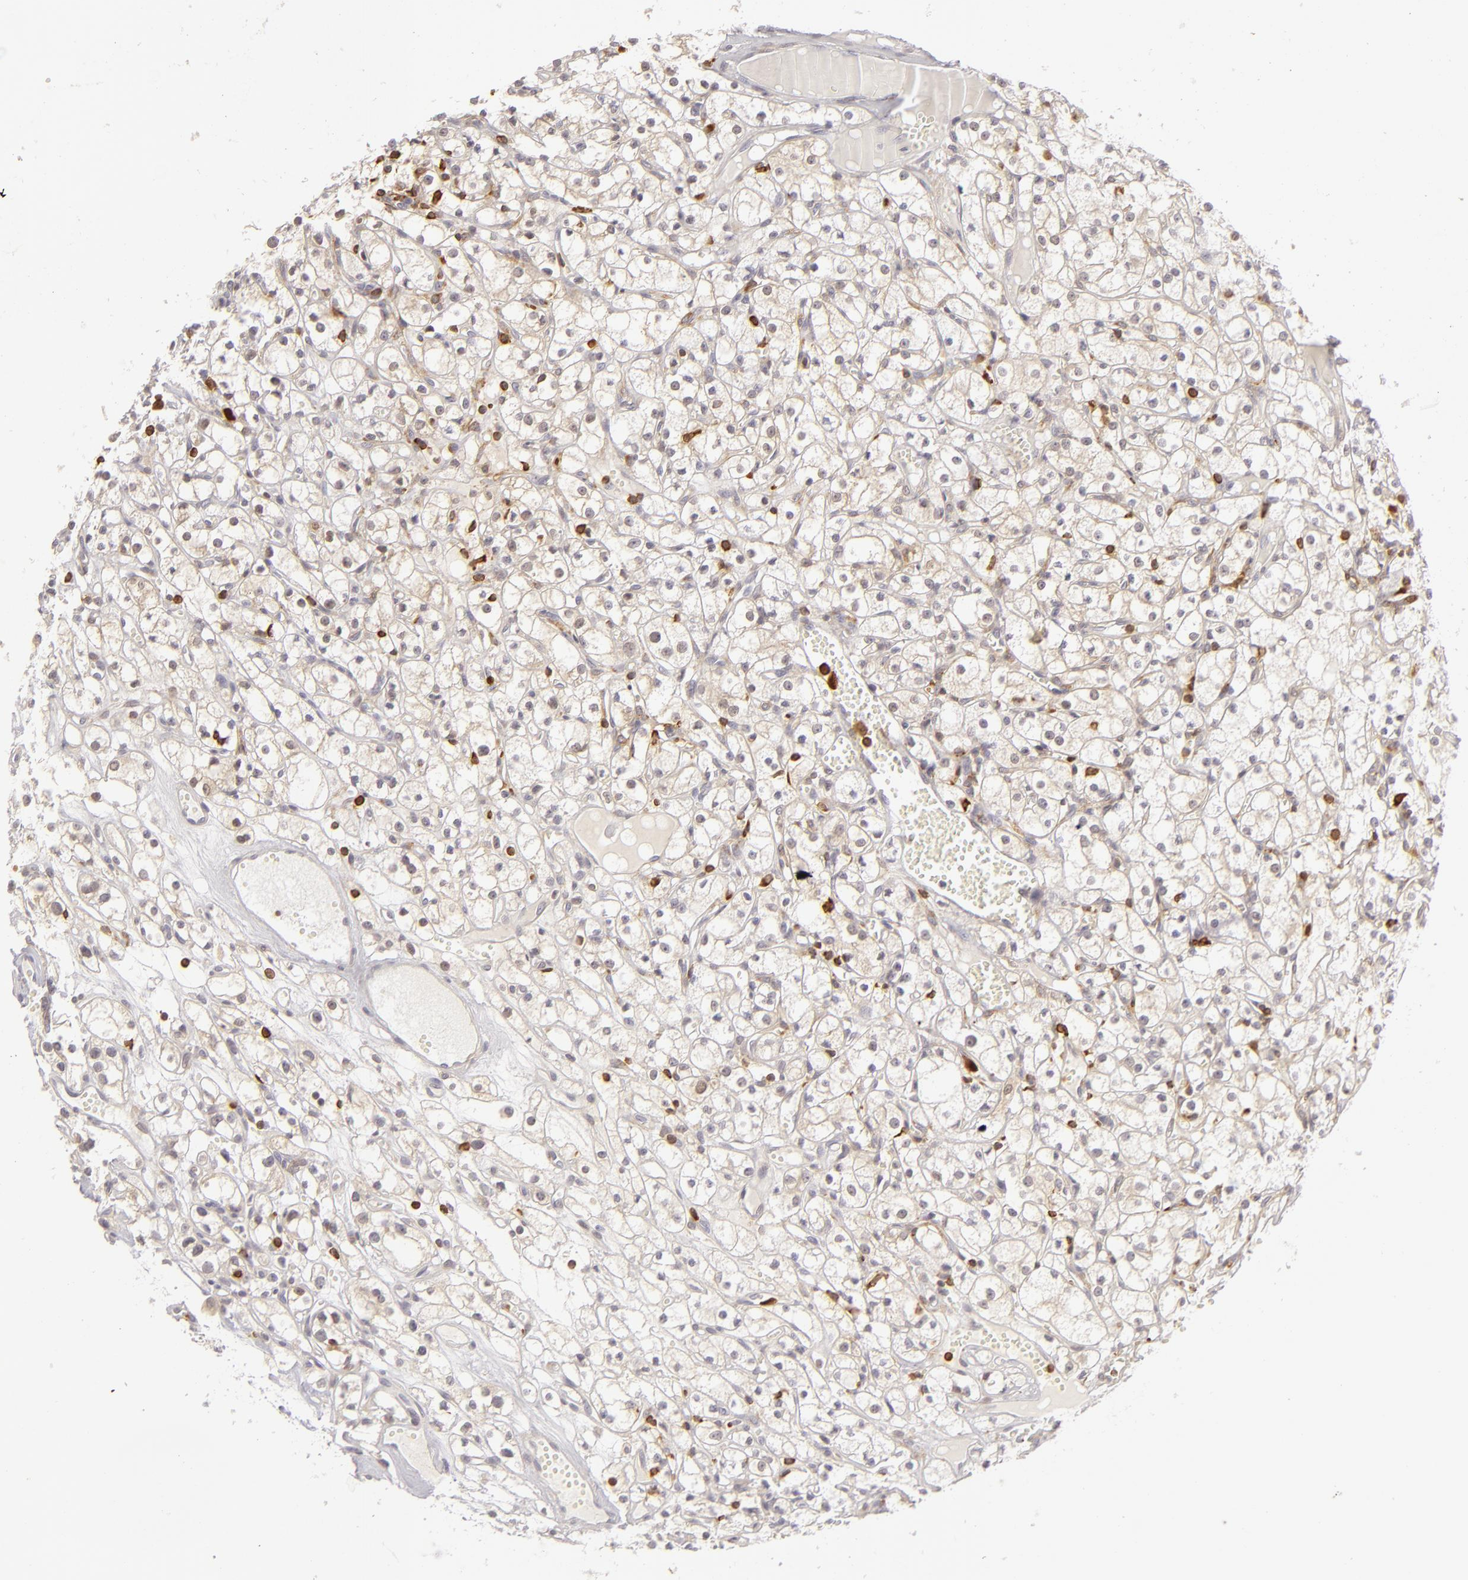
{"staining": {"intensity": "weak", "quantity": "<25%", "location": "cytoplasmic/membranous"}, "tissue": "renal cancer", "cell_type": "Tumor cells", "image_type": "cancer", "snomed": [{"axis": "morphology", "description": "Adenocarcinoma, NOS"}, {"axis": "topography", "description": "Kidney"}], "caption": "The IHC micrograph has no significant positivity in tumor cells of renal cancer (adenocarcinoma) tissue.", "gene": "APOBEC3G", "patient": {"sex": "male", "age": 61}}